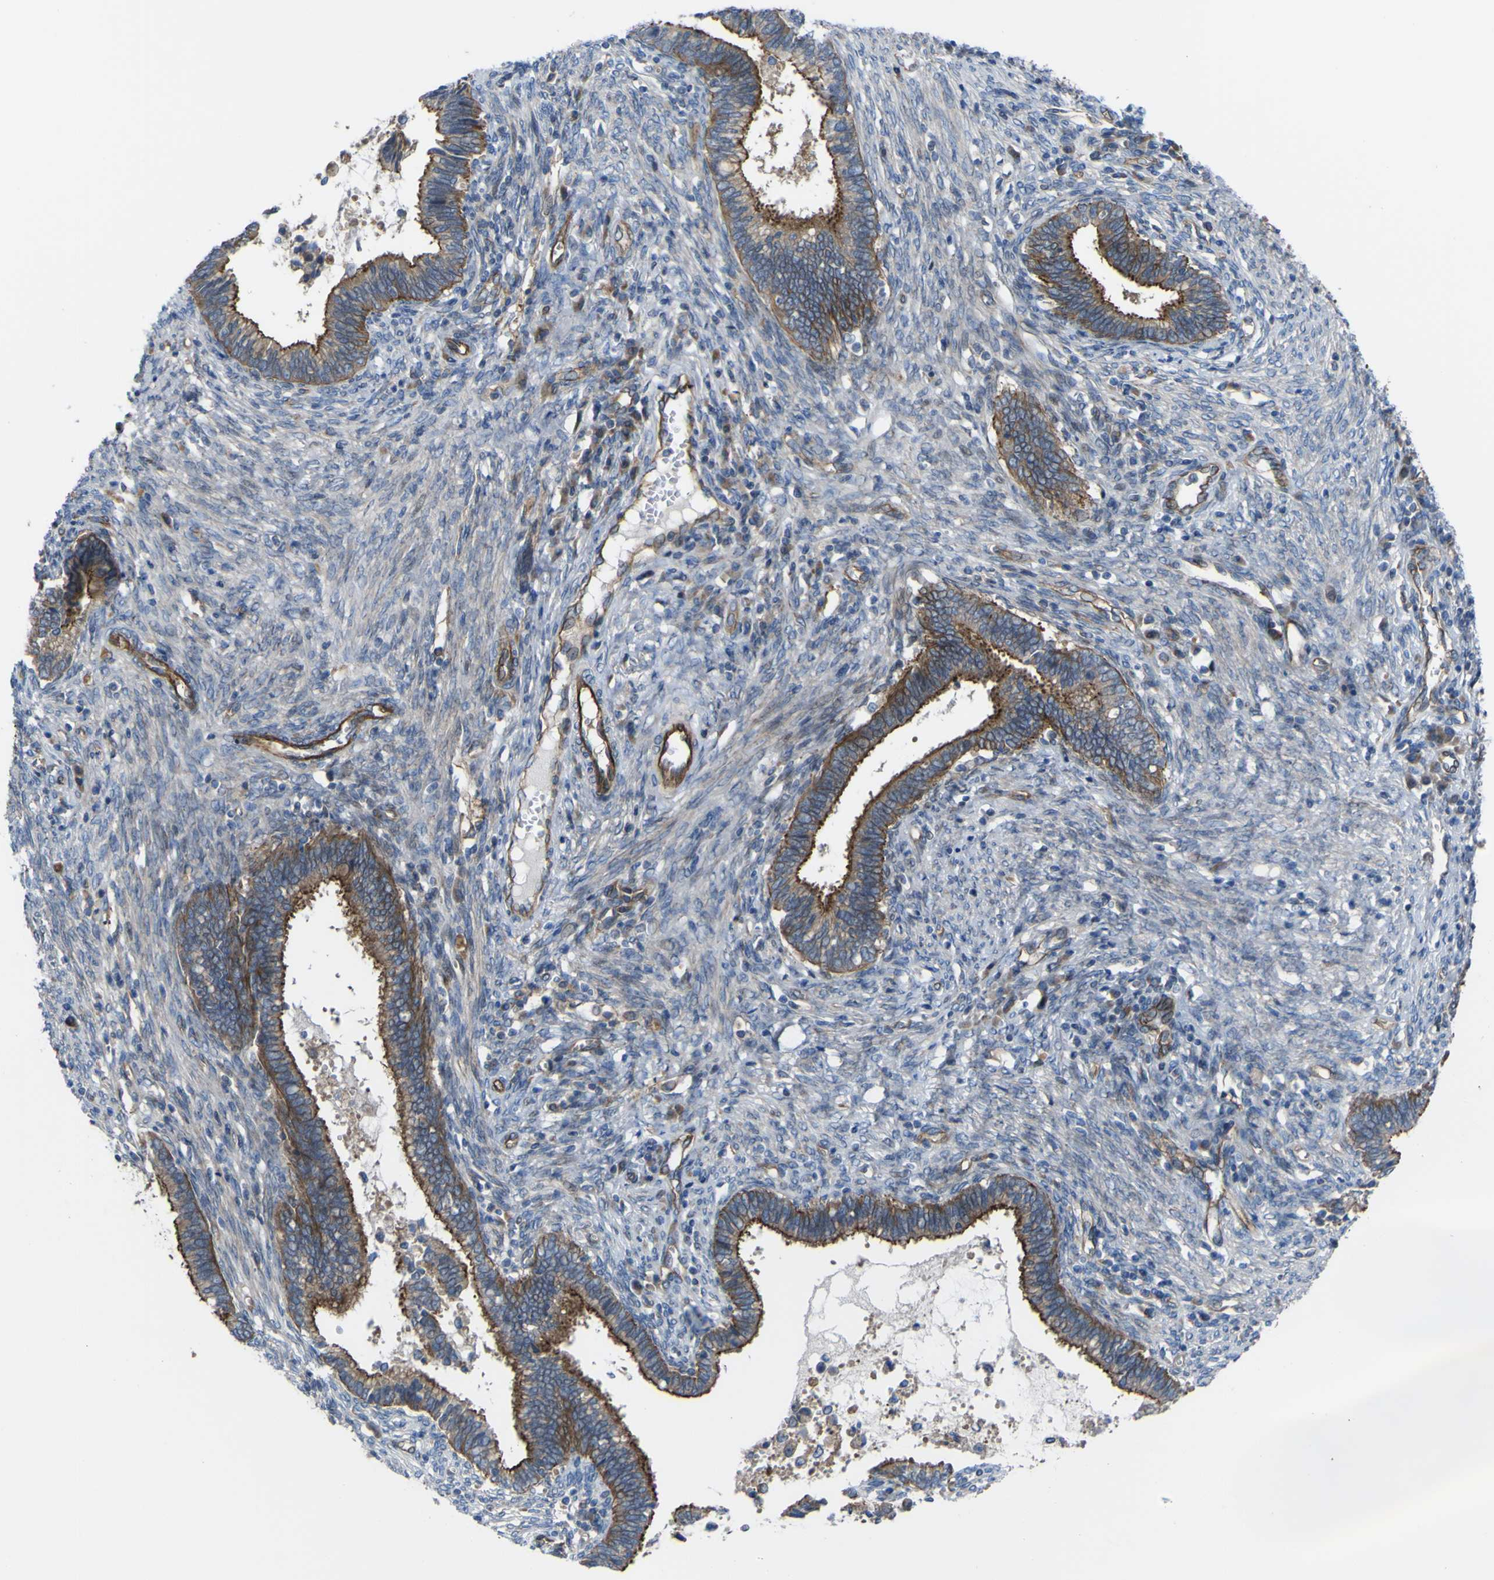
{"staining": {"intensity": "moderate", "quantity": ">75%", "location": "cytoplasmic/membranous"}, "tissue": "cervical cancer", "cell_type": "Tumor cells", "image_type": "cancer", "snomed": [{"axis": "morphology", "description": "Adenocarcinoma, NOS"}, {"axis": "topography", "description": "Cervix"}], "caption": "Protein expression analysis of human adenocarcinoma (cervical) reveals moderate cytoplasmic/membranous positivity in about >75% of tumor cells. (DAB (3,3'-diaminobenzidine) IHC with brightfield microscopy, high magnification).", "gene": "FBXO30", "patient": {"sex": "female", "age": 44}}